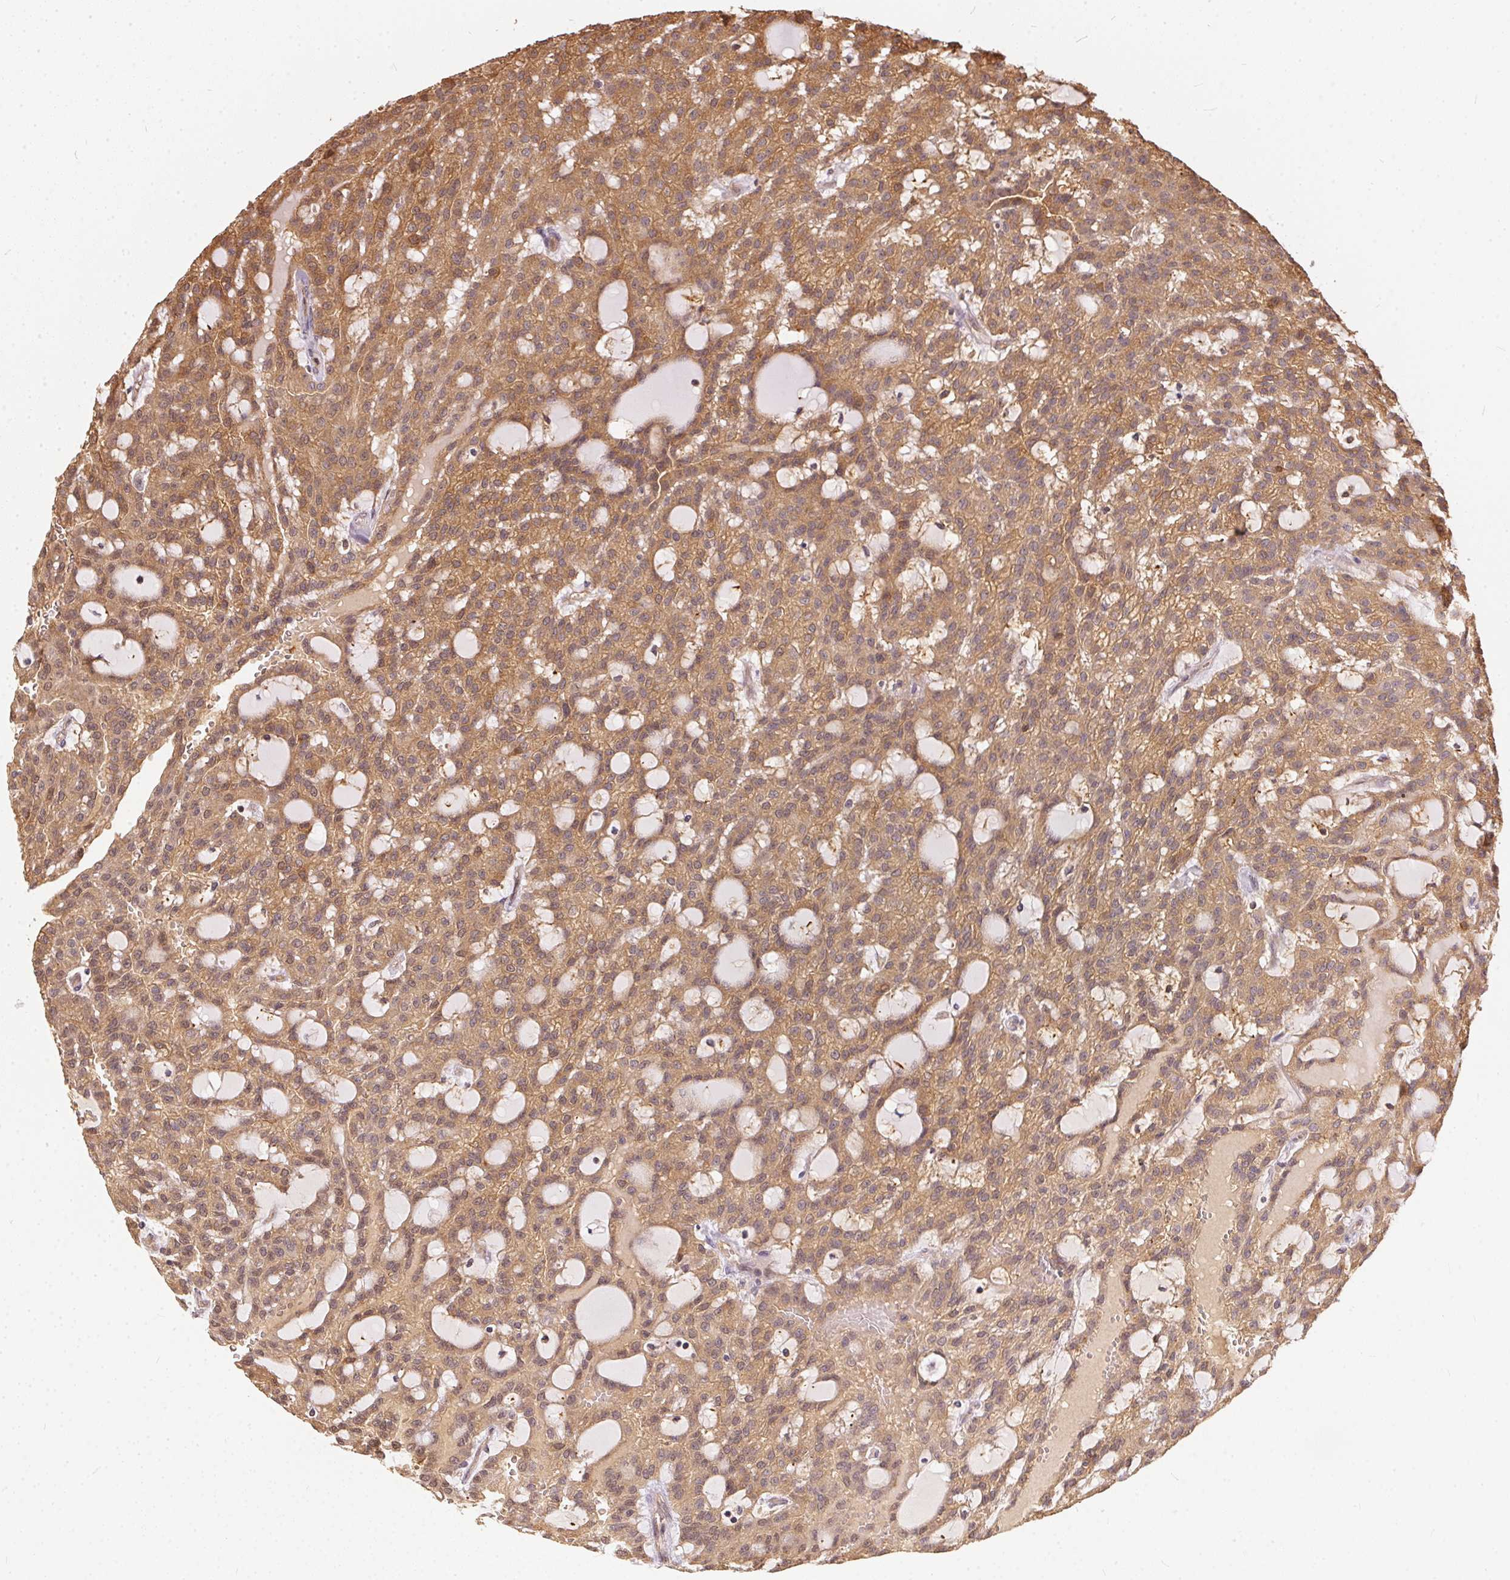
{"staining": {"intensity": "moderate", "quantity": ">75%", "location": "cytoplasmic/membranous"}, "tissue": "renal cancer", "cell_type": "Tumor cells", "image_type": "cancer", "snomed": [{"axis": "morphology", "description": "Adenocarcinoma, NOS"}, {"axis": "topography", "description": "Kidney"}], "caption": "Renal cancer tissue demonstrates moderate cytoplasmic/membranous staining in about >75% of tumor cells, visualized by immunohistochemistry.", "gene": "BLMH", "patient": {"sex": "male", "age": 63}}